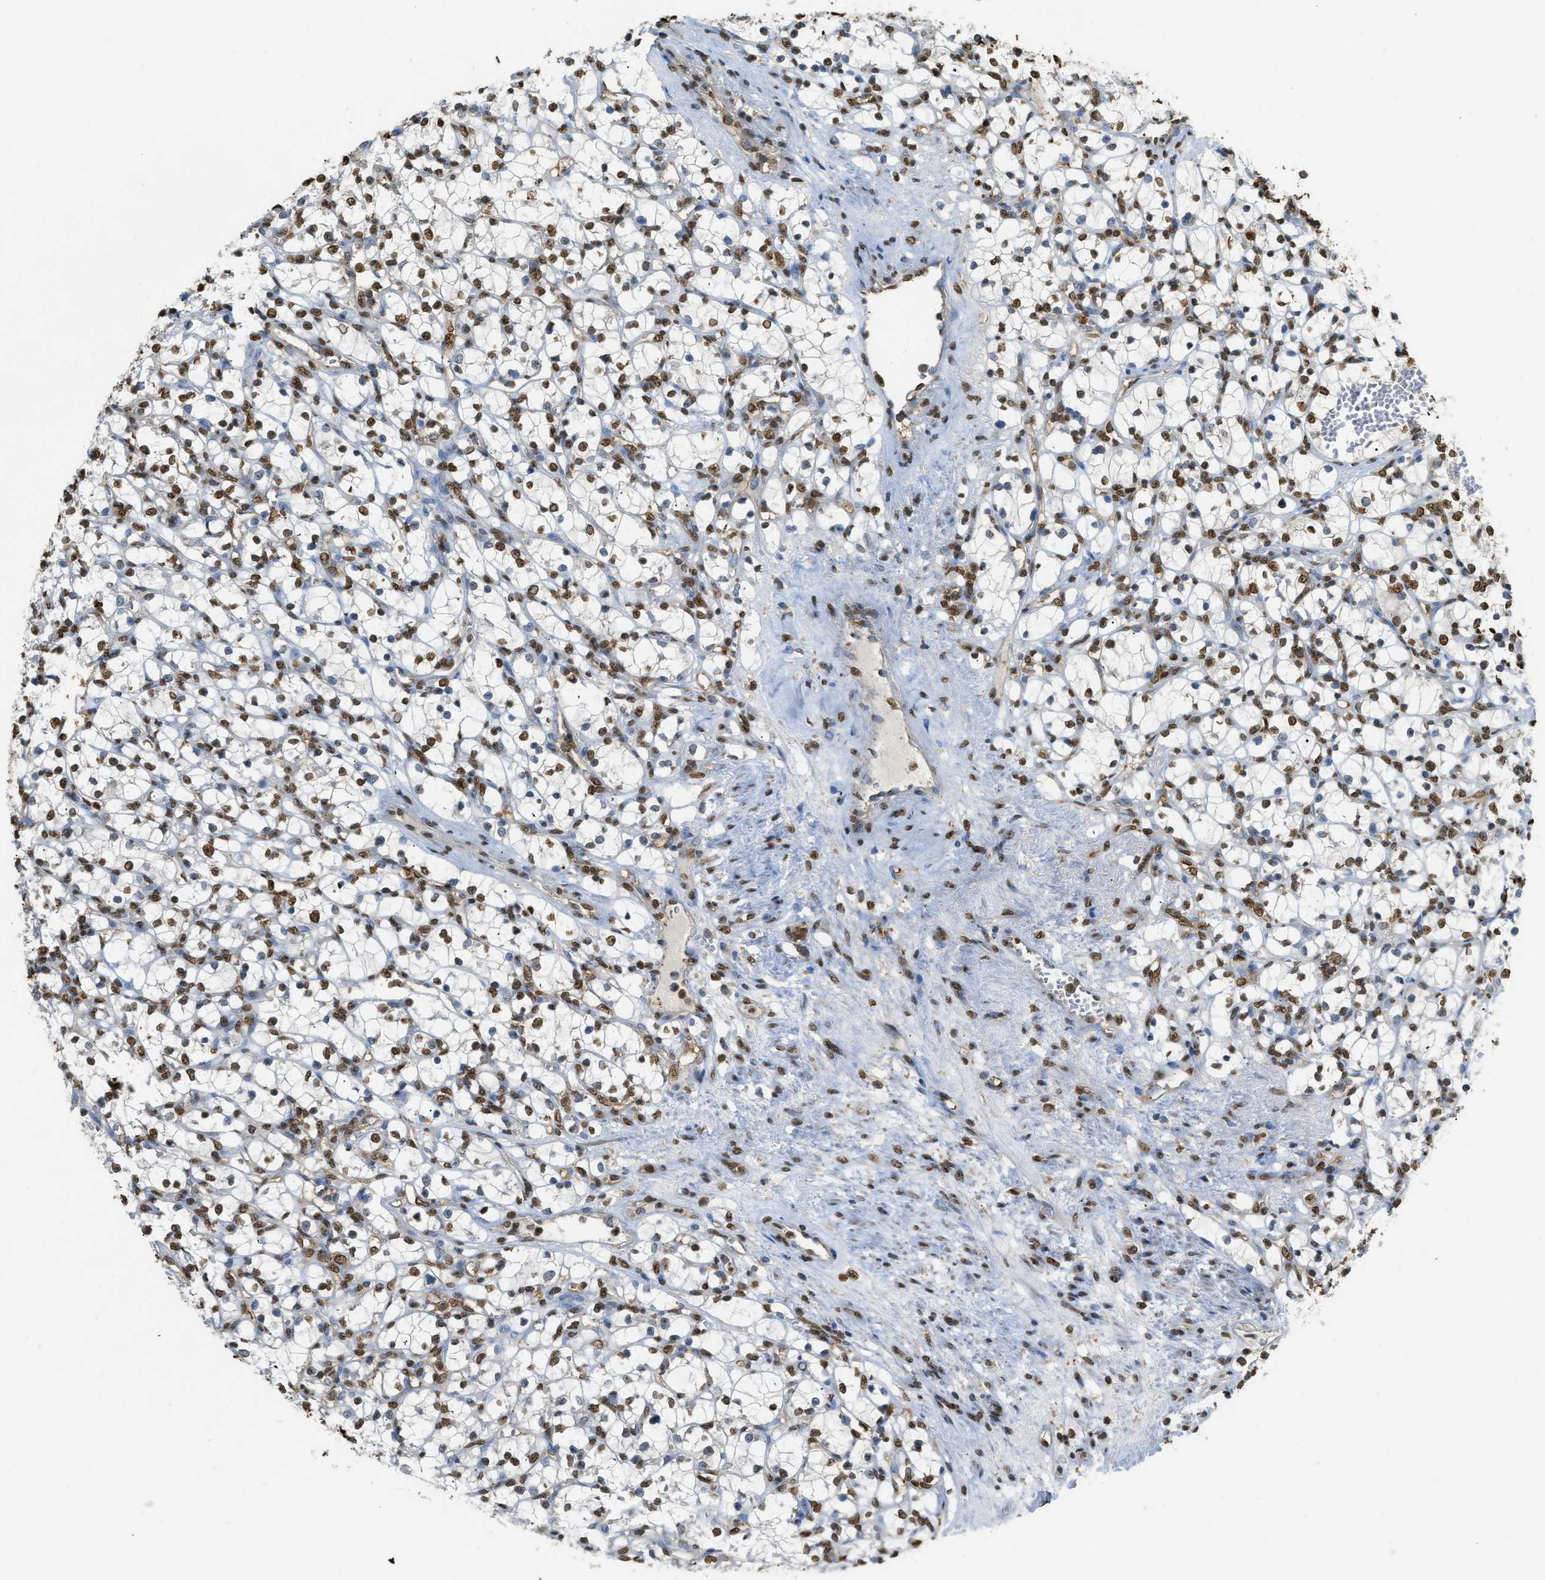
{"staining": {"intensity": "strong", "quantity": ">75%", "location": "nuclear"}, "tissue": "renal cancer", "cell_type": "Tumor cells", "image_type": "cancer", "snomed": [{"axis": "morphology", "description": "Adenocarcinoma, NOS"}, {"axis": "topography", "description": "Kidney"}], "caption": "Immunohistochemical staining of renal adenocarcinoma demonstrates strong nuclear protein staining in about >75% of tumor cells.", "gene": "NR5A2", "patient": {"sex": "female", "age": 69}}